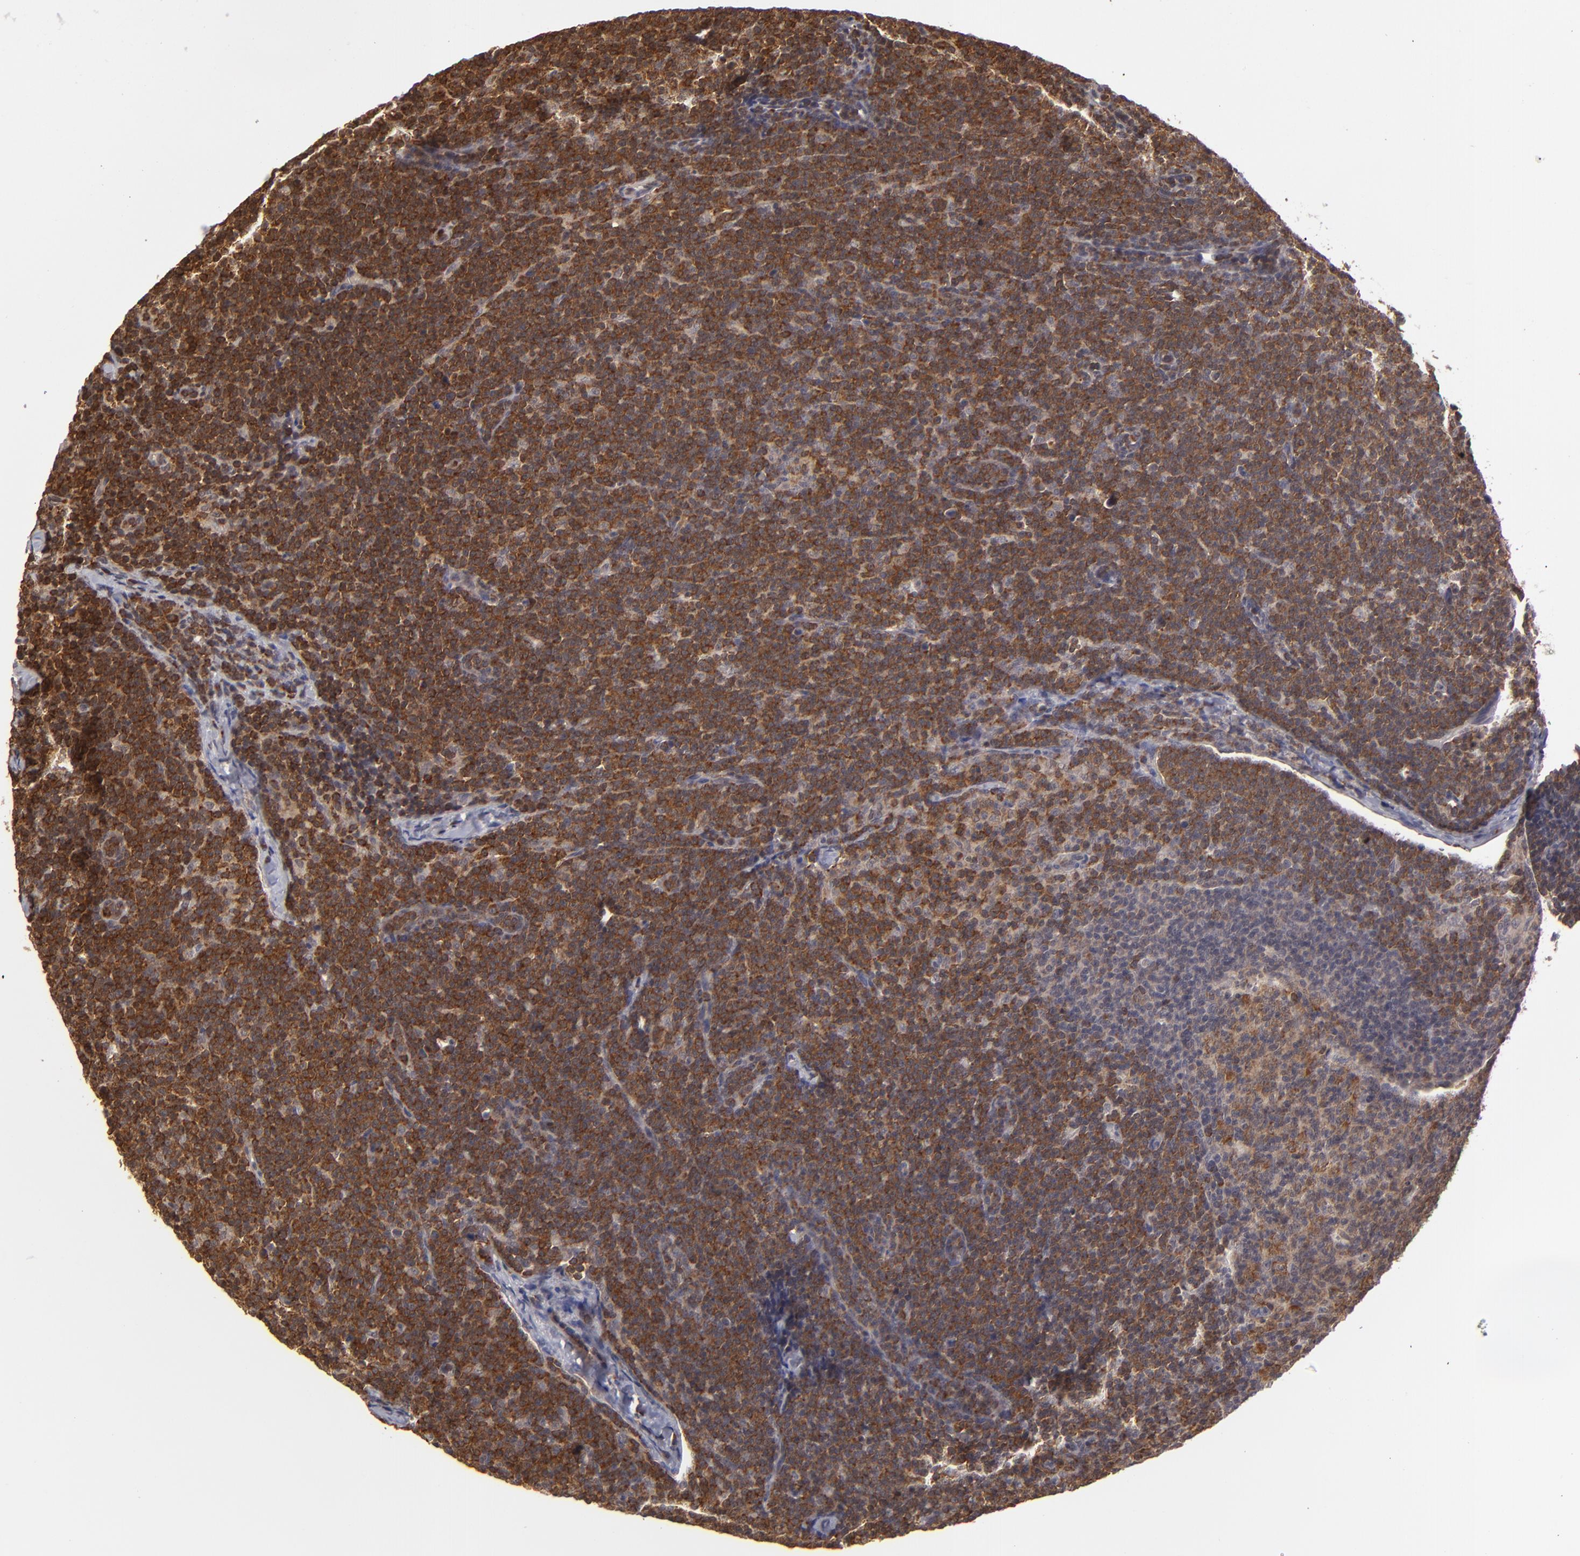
{"staining": {"intensity": "strong", "quantity": ">75%", "location": "cytoplasmic/membranous"}, "tissue": "lymphoma", "cell_type": "Tumor cells", "image_type": "cancer", "snomed": [{"axis": "morphology", "description": "Malignant lymphoma, non-Hodgkin's type, High grade"}, {"axis": "topography", "description": "Lymph node"}], "caption": "The micrograph reveals immunohistochemical staining of lymphoma. There is strong cytoplasmic/membranous positivity is present in approximately >75% of tumor cells.", "gene": "MAPK3", "patient": {"sex": "female", "age": 58}}